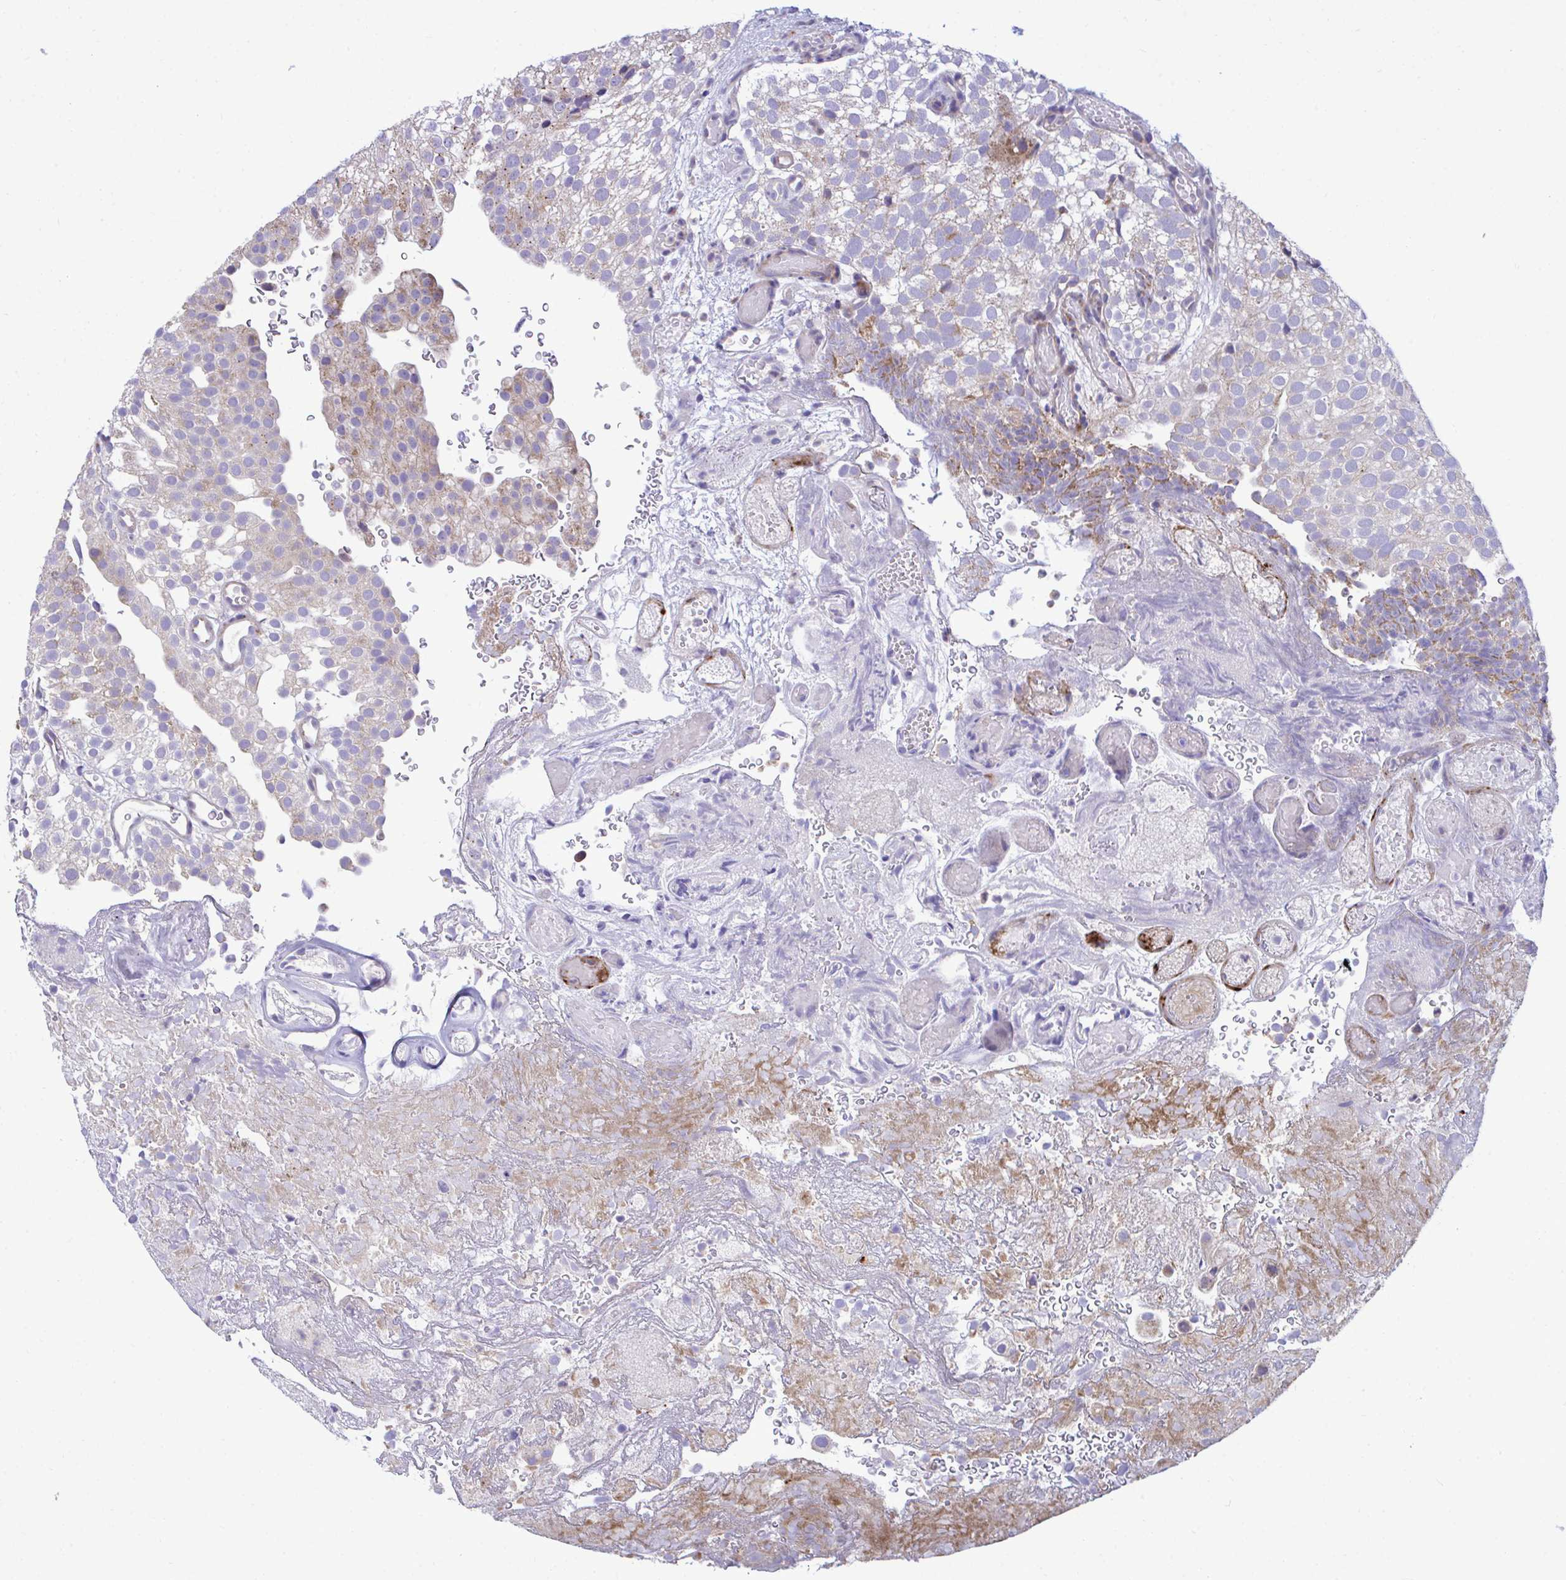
{"staining": {"intensity": "moderate", "quantity": "<25%", "location": "cytoplasmic/membranous"}, "tissue": "urothelial cancer", "cell_type": "Tumor cells", "image_type": "cancer", "snomed": [{"axis": "morphology", "description": "Urothelial carcinoma, Low grade"}, {"axis": "topography", "description": "Urinary bladder"}], "caption": "Immunohistochemical staining of human urothelial cancer displays low levels of moderate cytoplasmic/membranous protein positivity in approximately <25% of tumor cells. Ihc stains the protein in brown and the nuclei are stained blue.", "gene": "MRPS16", "patient": {"sex": "male", "age": 78}}